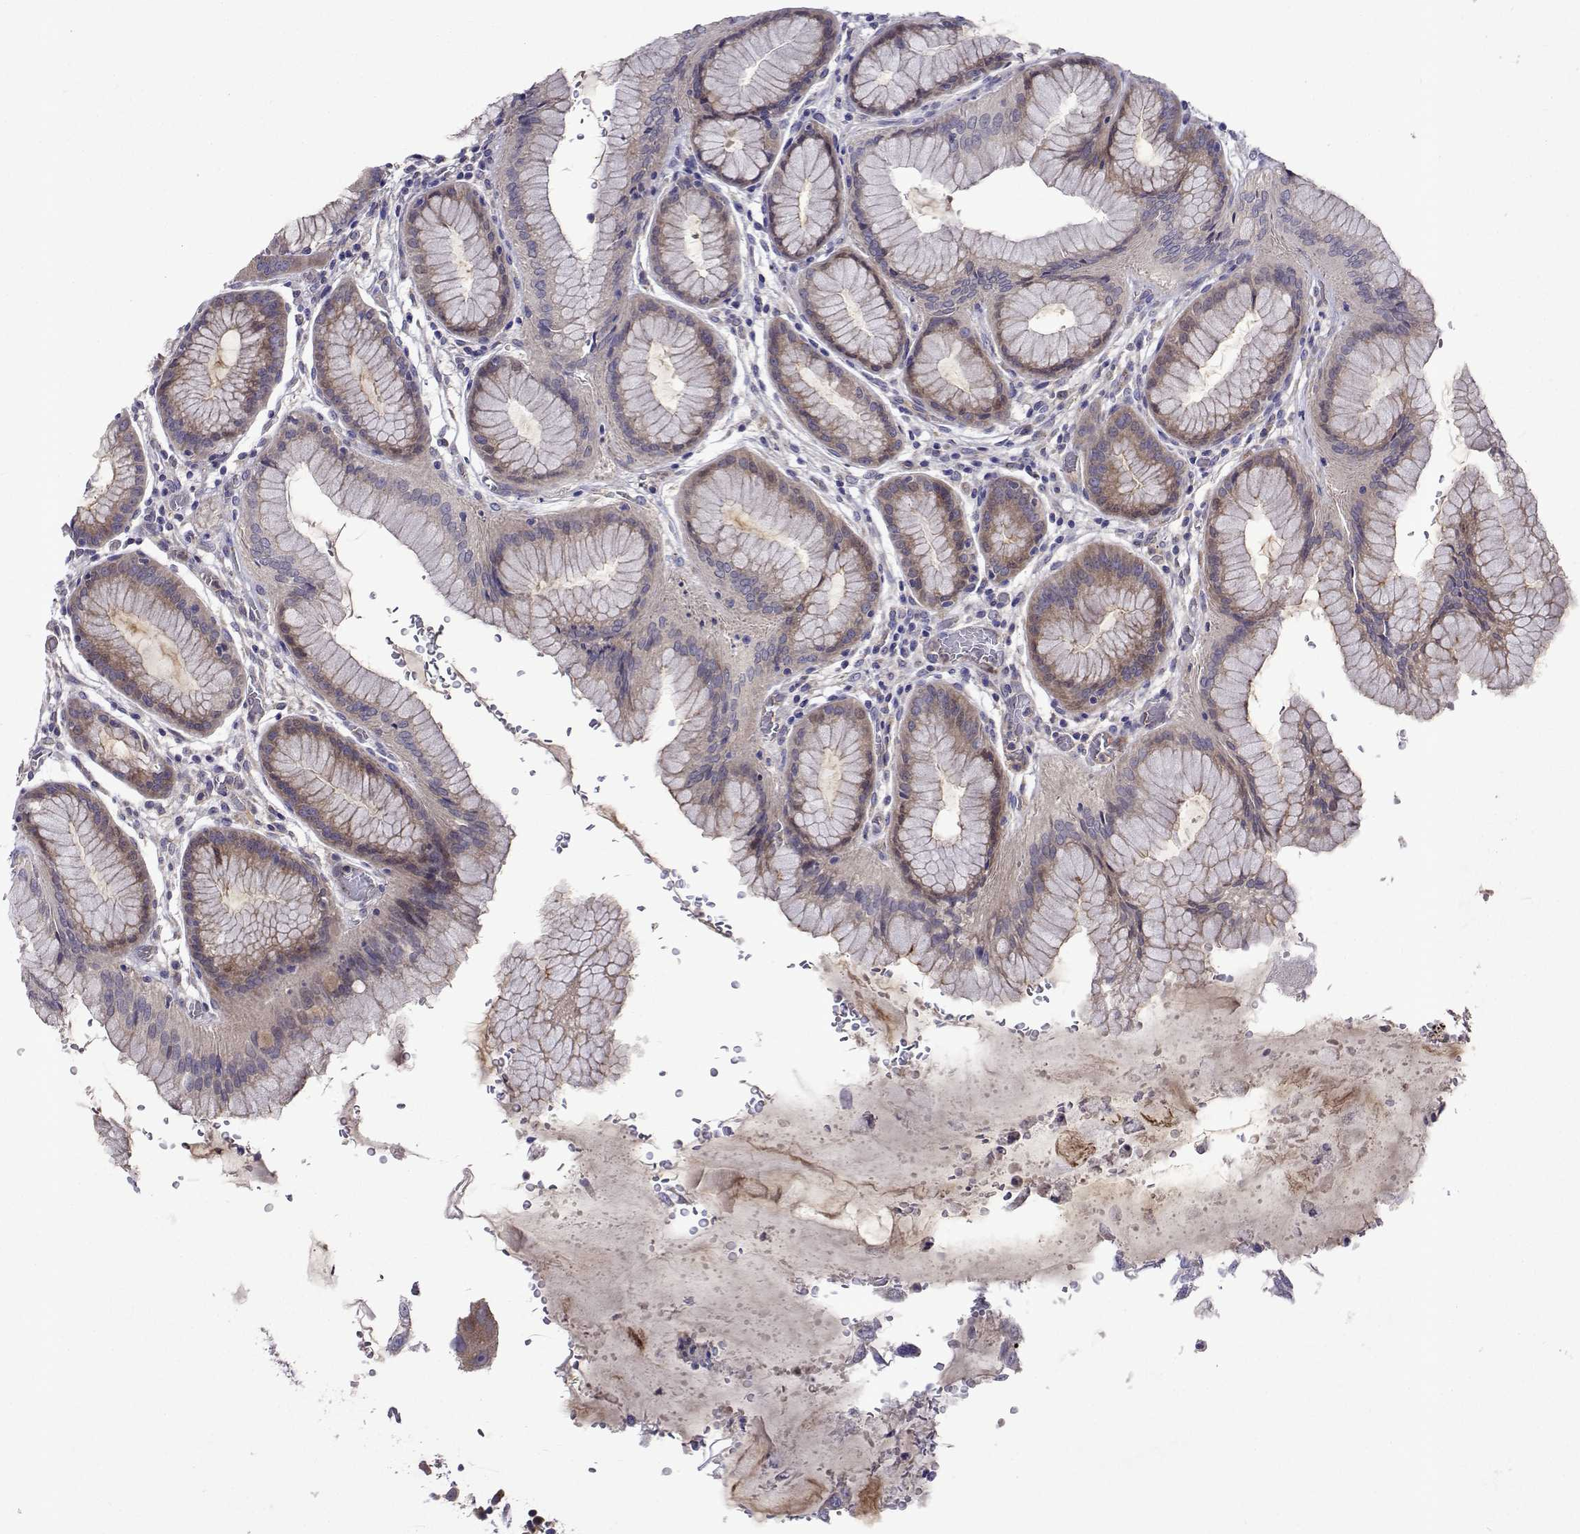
{"staining": {"intensity": "weak", "quantity": "25%-75%", "location": "cytoplasmic/membranous"}, "tissue": "stomach", "cell_type": "Glandular cells", "image_type": "normal", "snomed": [{"axis": "morphology", "description": "Normal tissue, NOS"}, {"axis": "topography", "description": "Stomach, upper"}, {"axis": "topography", "description": "Stomach"}], "caption": "Glandular cells show low levels of weak cytoplasmic/membranous staining in about 25%-75% of cells in unremarkable stomach.", "gene": "TARBP2", "patient": {"sex": "male", "age": 48}}